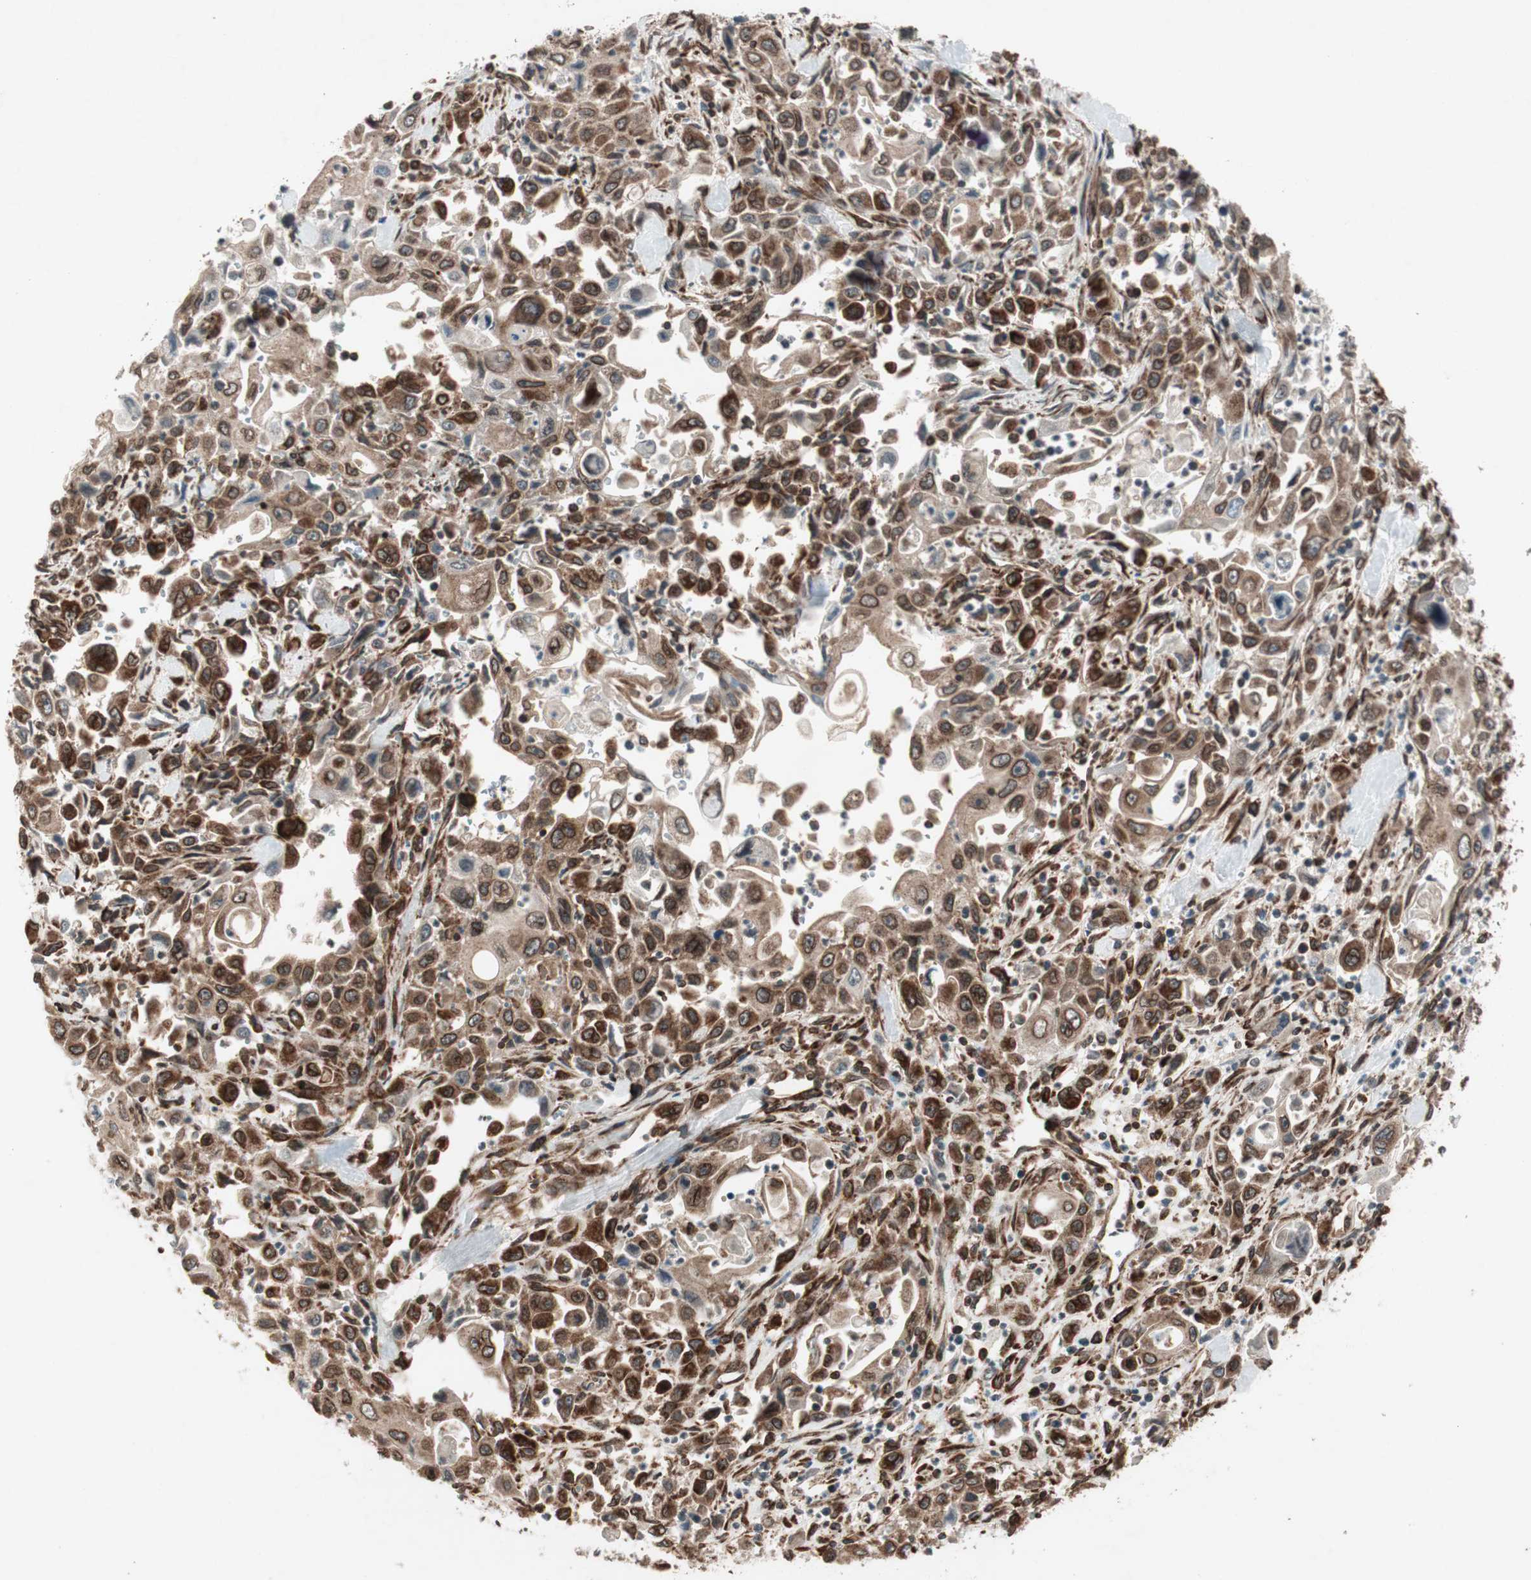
{"staining": {"intensity": "strong", "quantity": ">75%", "location": "cytoplasmic/membranous,nuclear"}, "tissue": "pancreatic cancer", "cell_type": "Tumor cells", "image_type": "cancer", "snomed": [{"axis": "morphology", "description": "Adenocarcinoma, NOS"}, {"axis": "topography", "description": "Pancreas"}], "caption": "Immunohistochemical staining of adenocarcinoma (pancreatic) displays strong cytoplasmic/membranous and nuclear protein positivity in about >75% of tumor cells.", "gene": "NUP62", "patient": {"sex": "male", "age": 70}}